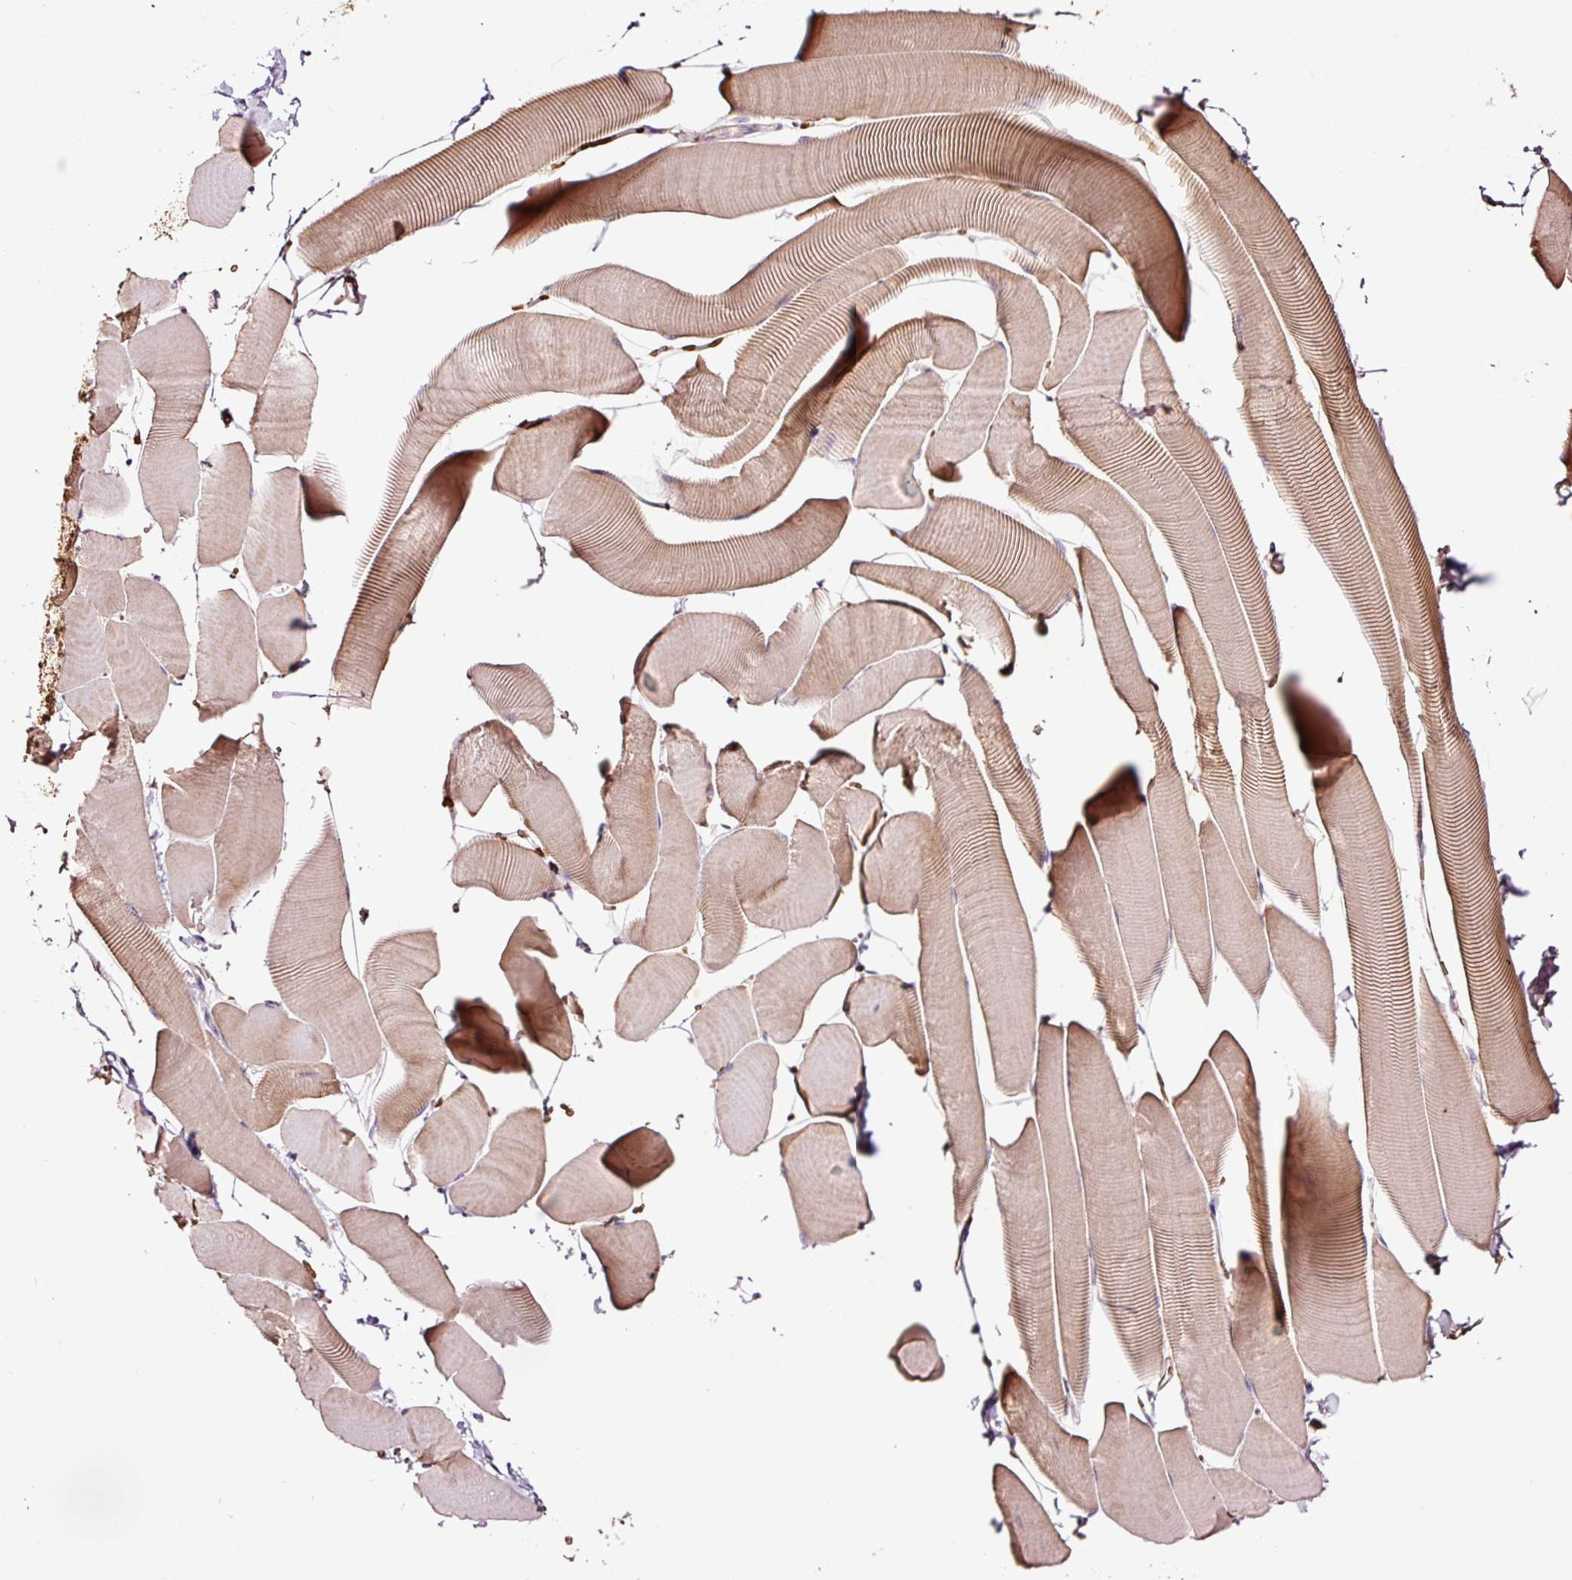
{"staining": {"intensity": "moderate", "quantity": "25%-75%", "location": "cytoplasmic/membranous"}, "tissue": "skeletal muscle", "cell_type": "Myocytes", "image_type": "normal", "snomed": [{"axis": "morphology", "description": "Normal tissue, NOS"}, {"axis": "topography", "description": "Skeletal muscle"}], "caption": "Moderate cytoplasmic/membranous expression is seen in about 25%-75% of myocytes in normal skeletal muscle. The staining is performed using DAB brown chromogen to label protein expression. The nuclei are counter-stained blue using hematoxylin.", "gene": "PGLYRP2", "patient": {"sex": "male", "age": 25}}